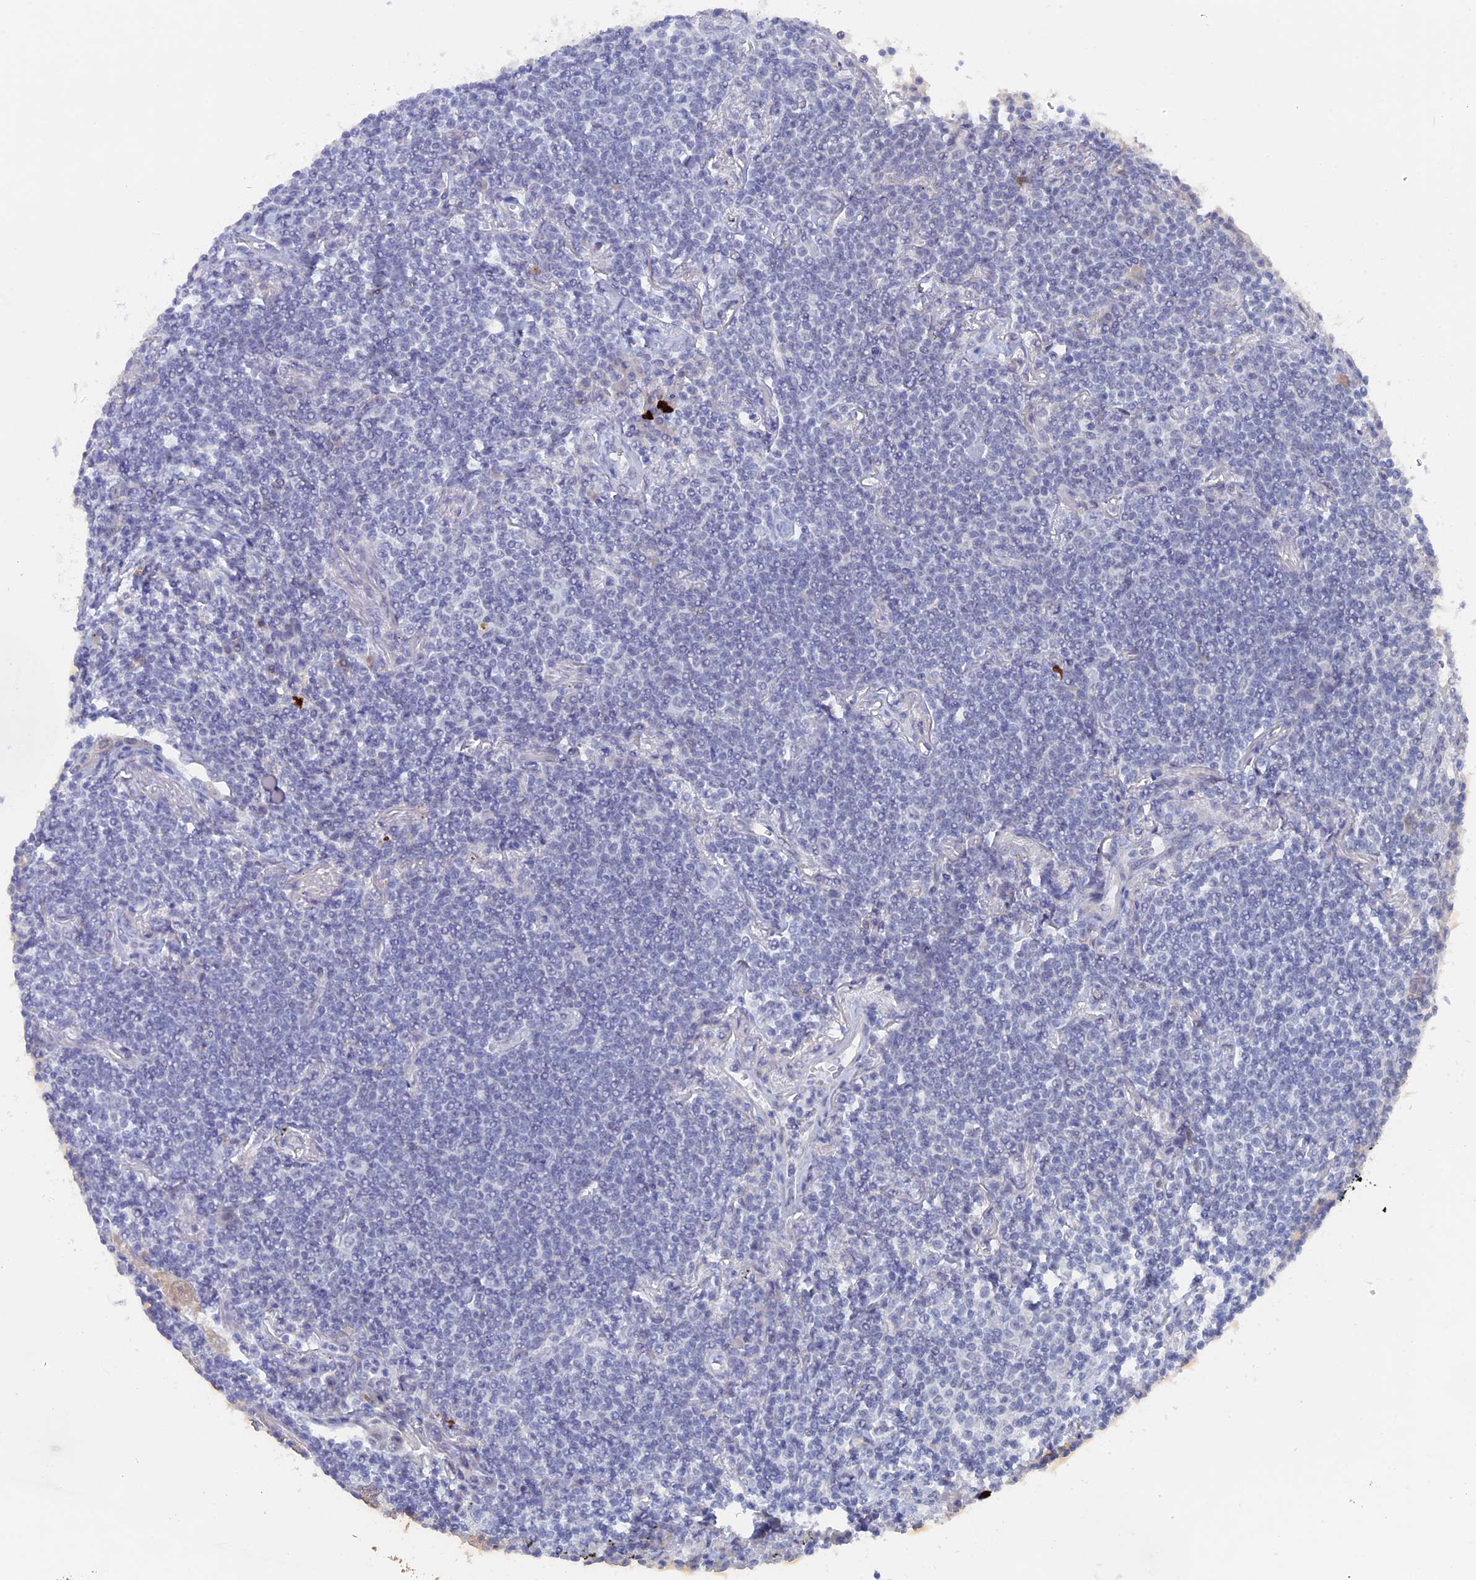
{"staining": {"intensity": "negative", "quantity": "none", "location": "none"}, "tissue": "lymphoma", "cell_type": "Tumor cells", "image_type": "cancer", "snomed": [{"axis": "morphology", "description": "Malignant lymphoma, non-Hodgkin's type, Low grade"}, {"axis": "topography", "description": "Lung"}], "caption": "This is a micrograph of immunohistochemistry staining of lymphoma, which shows no expression in tumor cells.", "gene": "DACT3", "patient": {"sex": "female", "age": 71}}